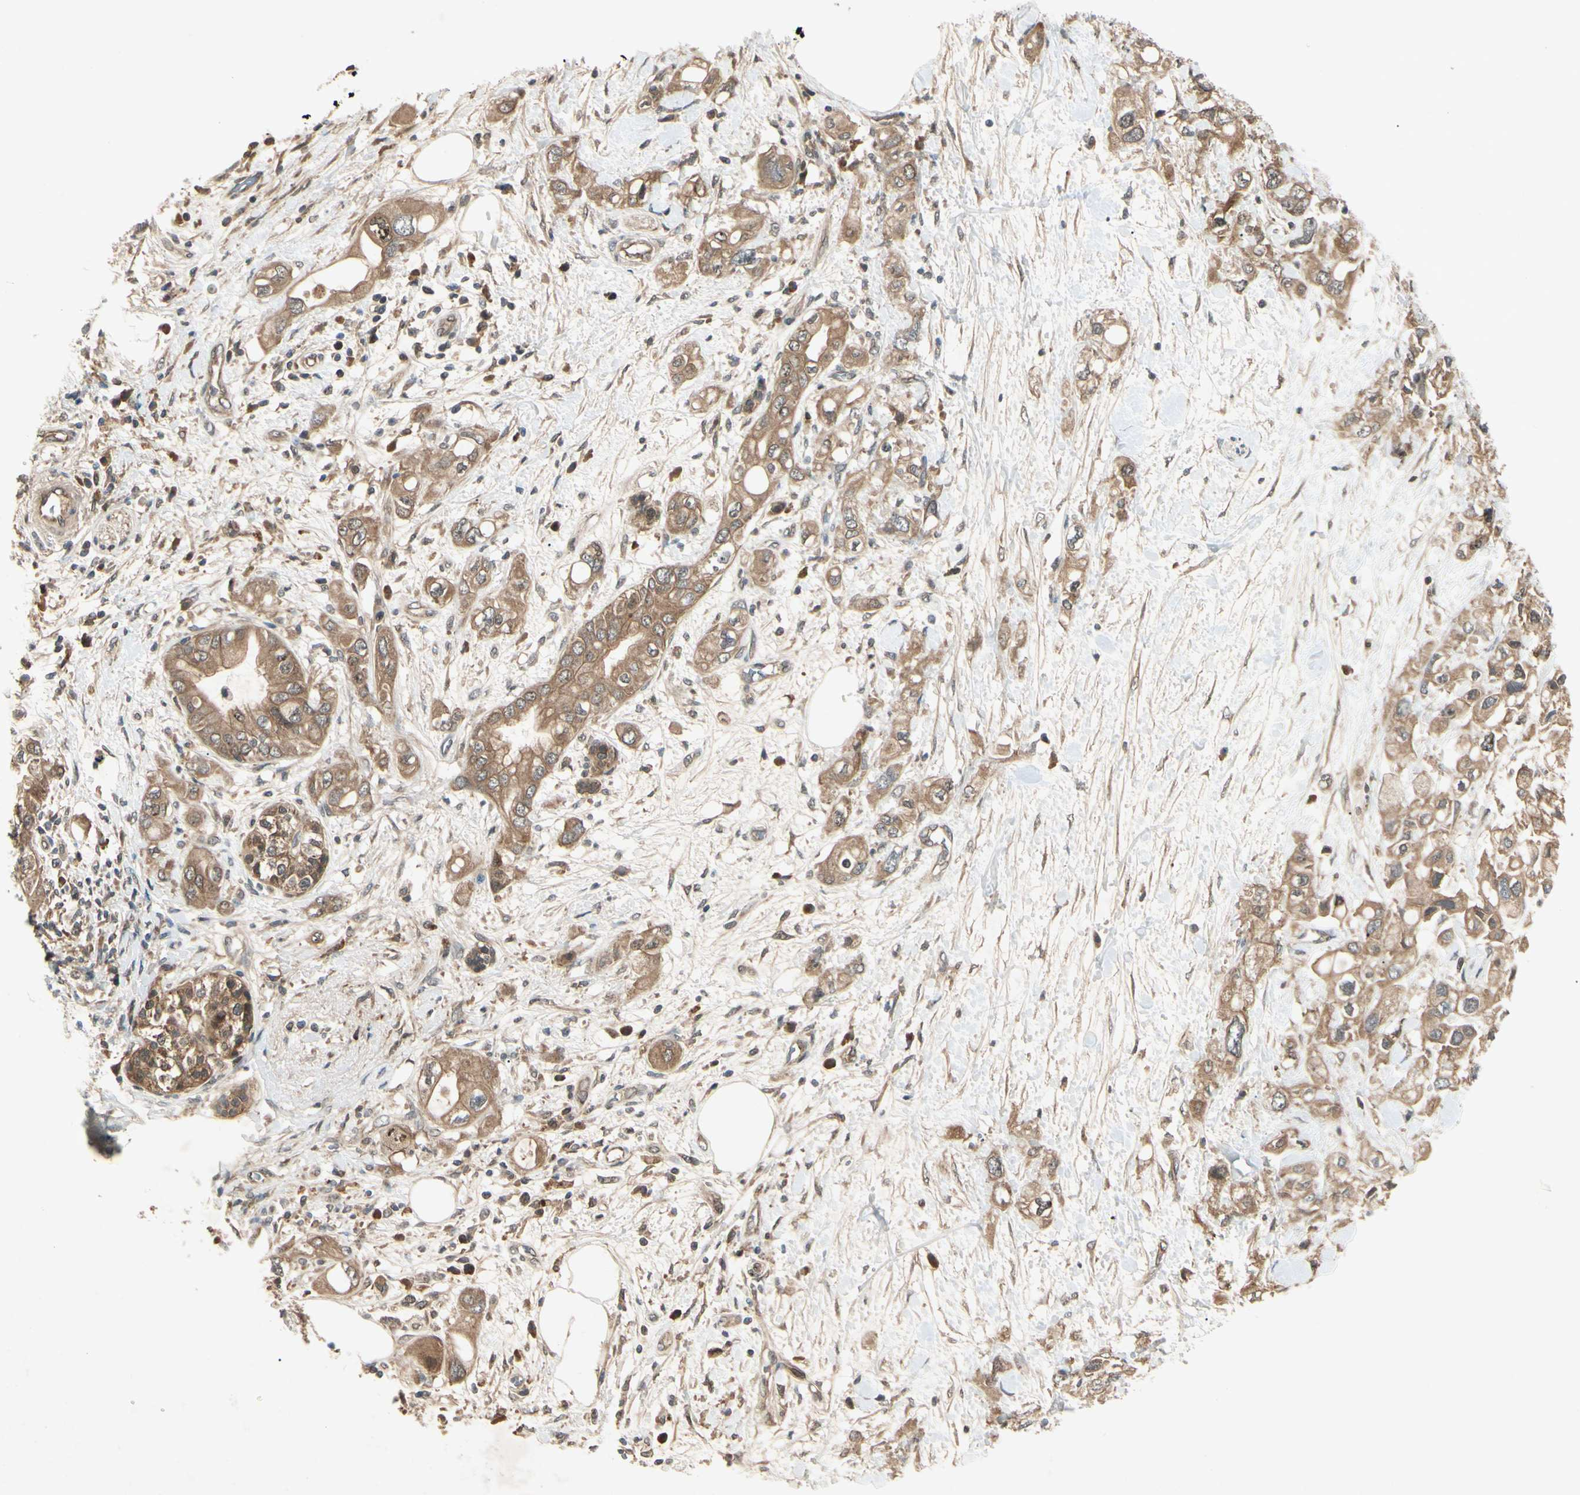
{"staining": {"intensity": "moderate", "quantity": ">75%", "location": "cytoplasmic/membranous"}, "tissue": "pancreatic cancer", "cell_type": "Tumor cells", "image_type": "cancer", "snomed": [{"axis": "morphology", "description": "Adenocarcinoma, NOS"}, {"axis": "topography", "description": "Pancreas"}], "caption": "Immunohistochemical staining of adenocarcinoma (pancreatic) demonstrates medium levels of moderate cytoplasmic/membranous staining in approximately >75% of tumor cells.", "gene": "RNF14", "patient": {"sex": "female", "age": 56}}